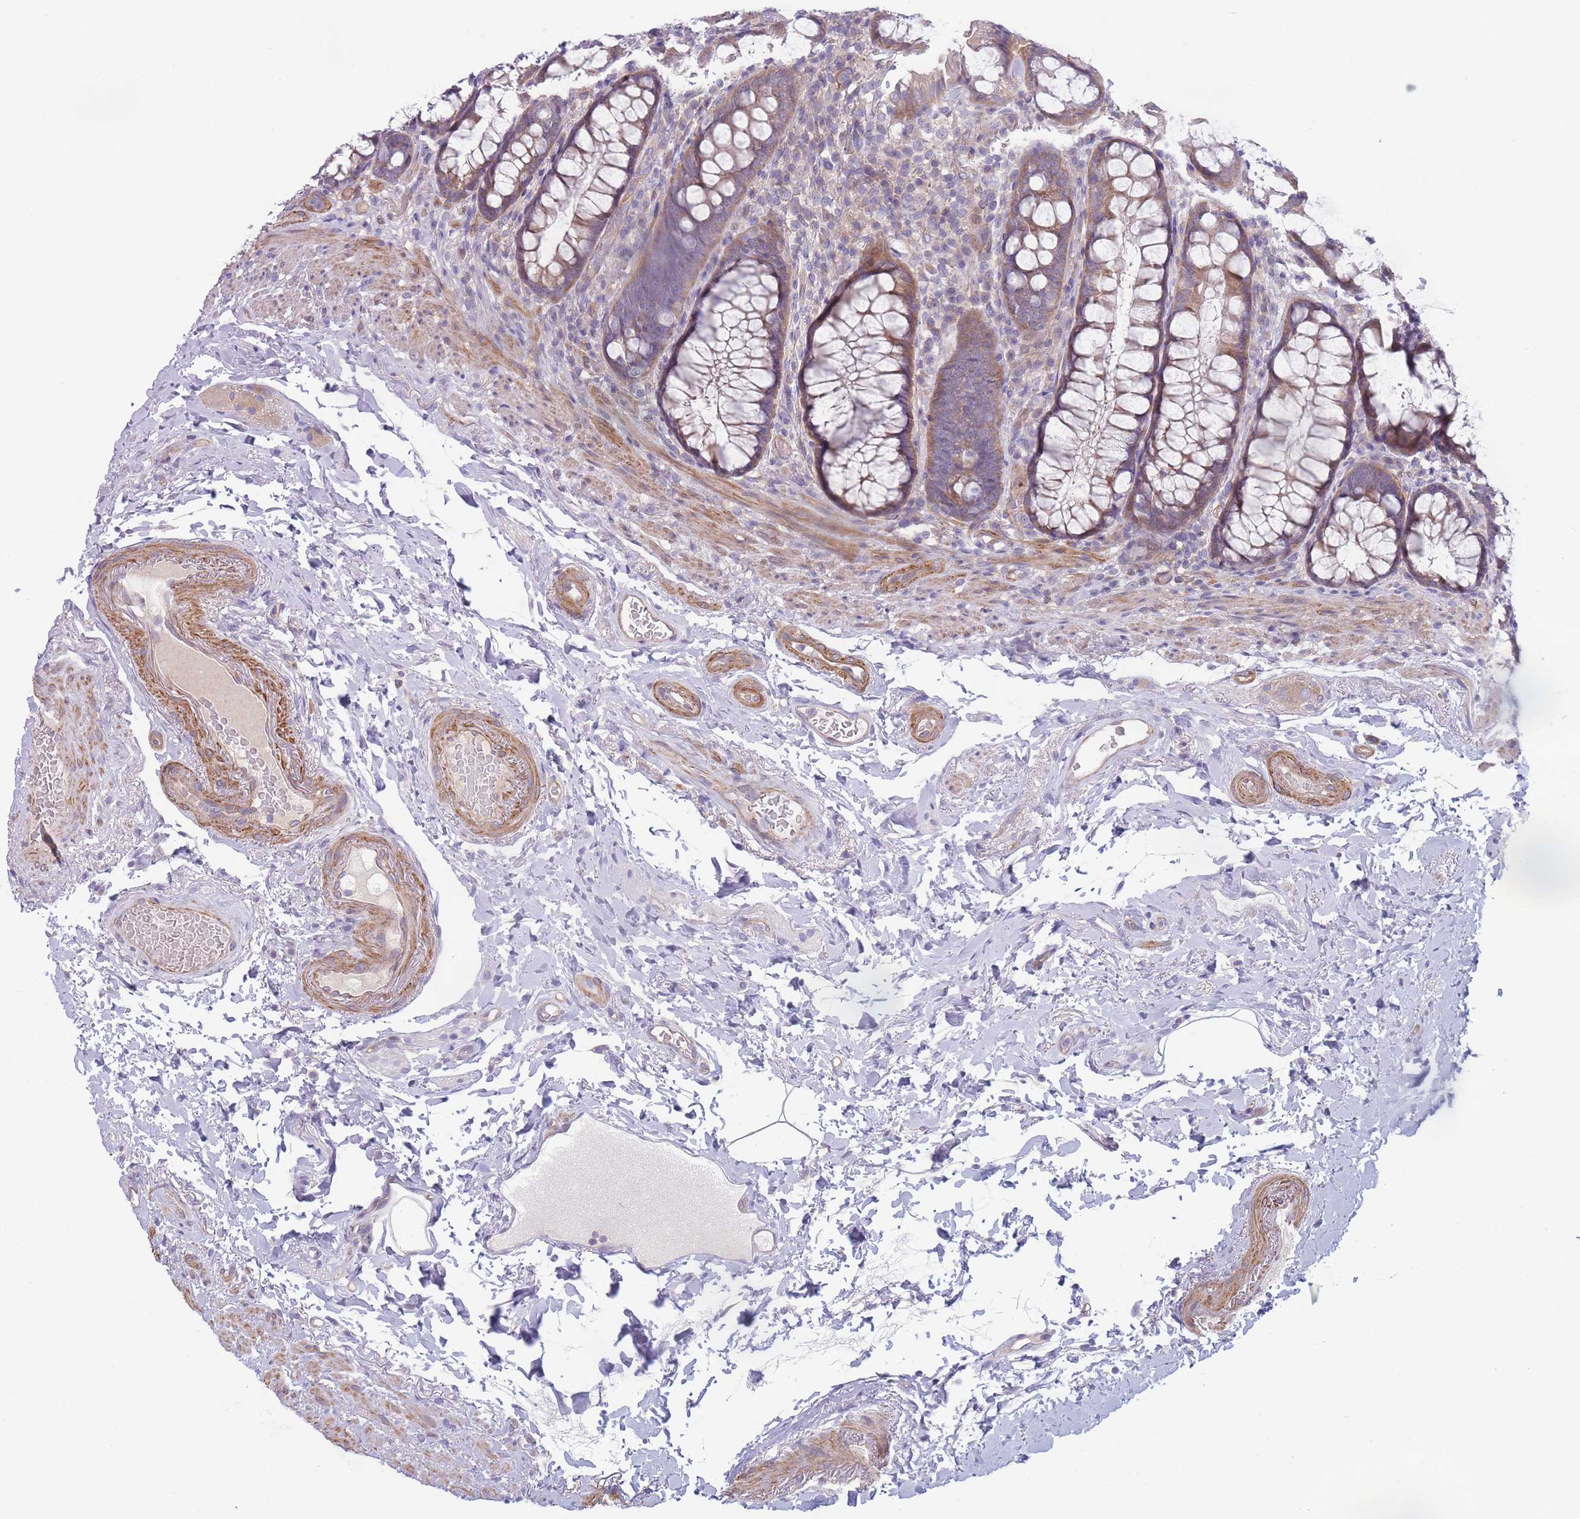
{"staining": {"intensity": "moderate", "quantity": "25%-75%", "location": "cytoplasmic/membranous"}, "tissue": "rectum", "cell_type": "Glandular cells", "image_type": "normal", "snomed": [{"axis": "morphology", "description": "Normal tissue, NOS"}, {"axis": "topography", "description": "Rectum"}], "caption": "Rectum stained with DAB (3,3'-diaminobenzidine) IHC displays medium levels of moderate cytoplasmic/membranous staining in about 25%-75% of glandular cells. (DAB (3,3'-diaminobenzidine) IHC, brown staining for protein, blue staining for nuclei).", "gene": "PNPLA5", "patient": {"sex": "male", "age": 83}}